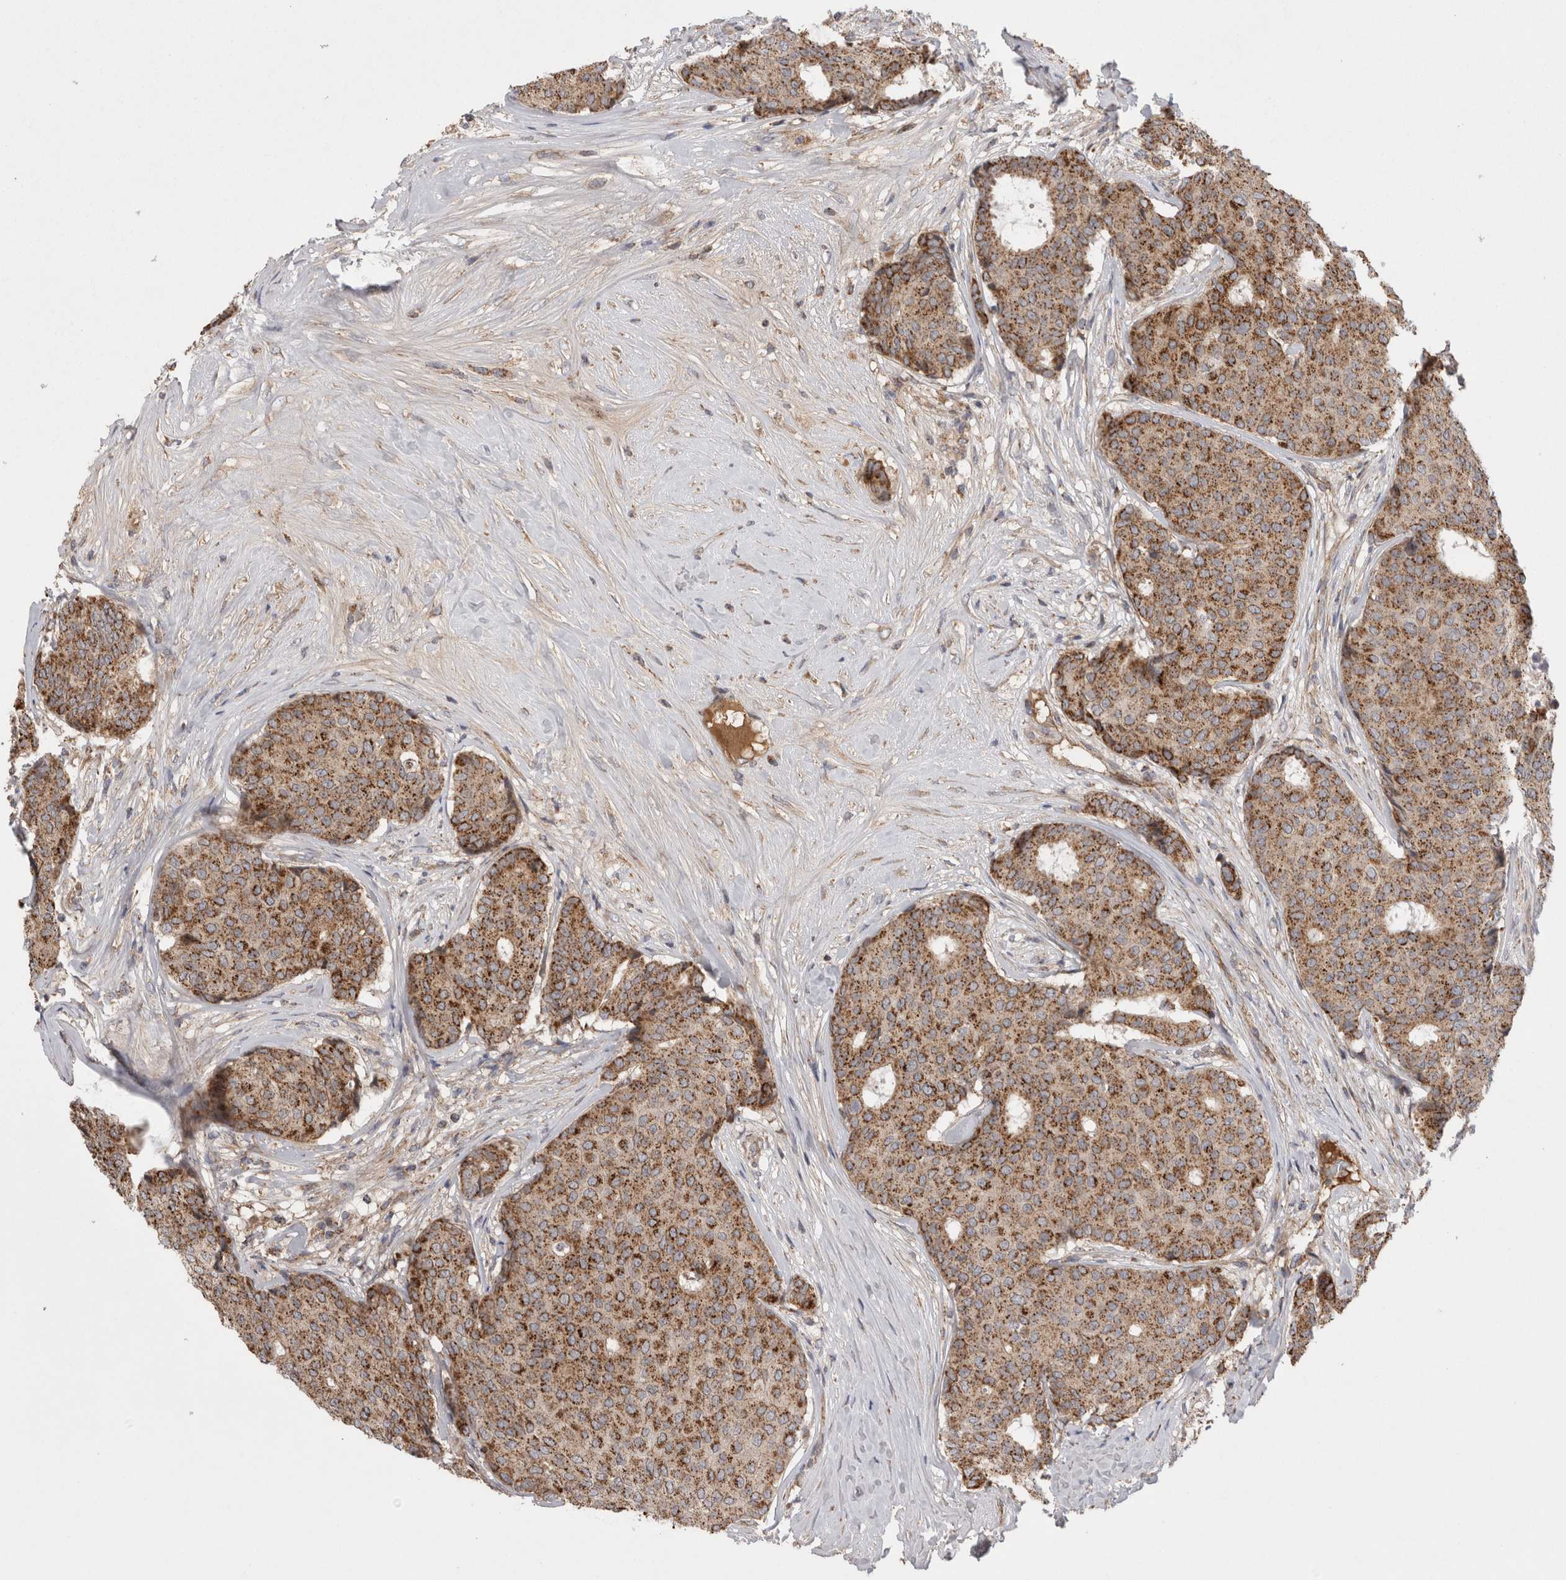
{"staining": {"intensity": "strong", "quantity": ">75%", "location": "cytoplasmic/membranous"}, "tissue": "breast cancer", "cell_type": "Tumor cells", "image_type": "cancer", "snomed": [{"axis": "morphology", "description": "Duct carcinoma"}, {"axis": "topography", "description": "Breast"}], "caption": "Tumor cells reveal high levels of strong cytoplasmic/membranous staining in approximately >75% of cells in breast infiltrating ductal carcinoma.", "gene": "DARS2", "patient": {"sex": "female", "age": 75}}